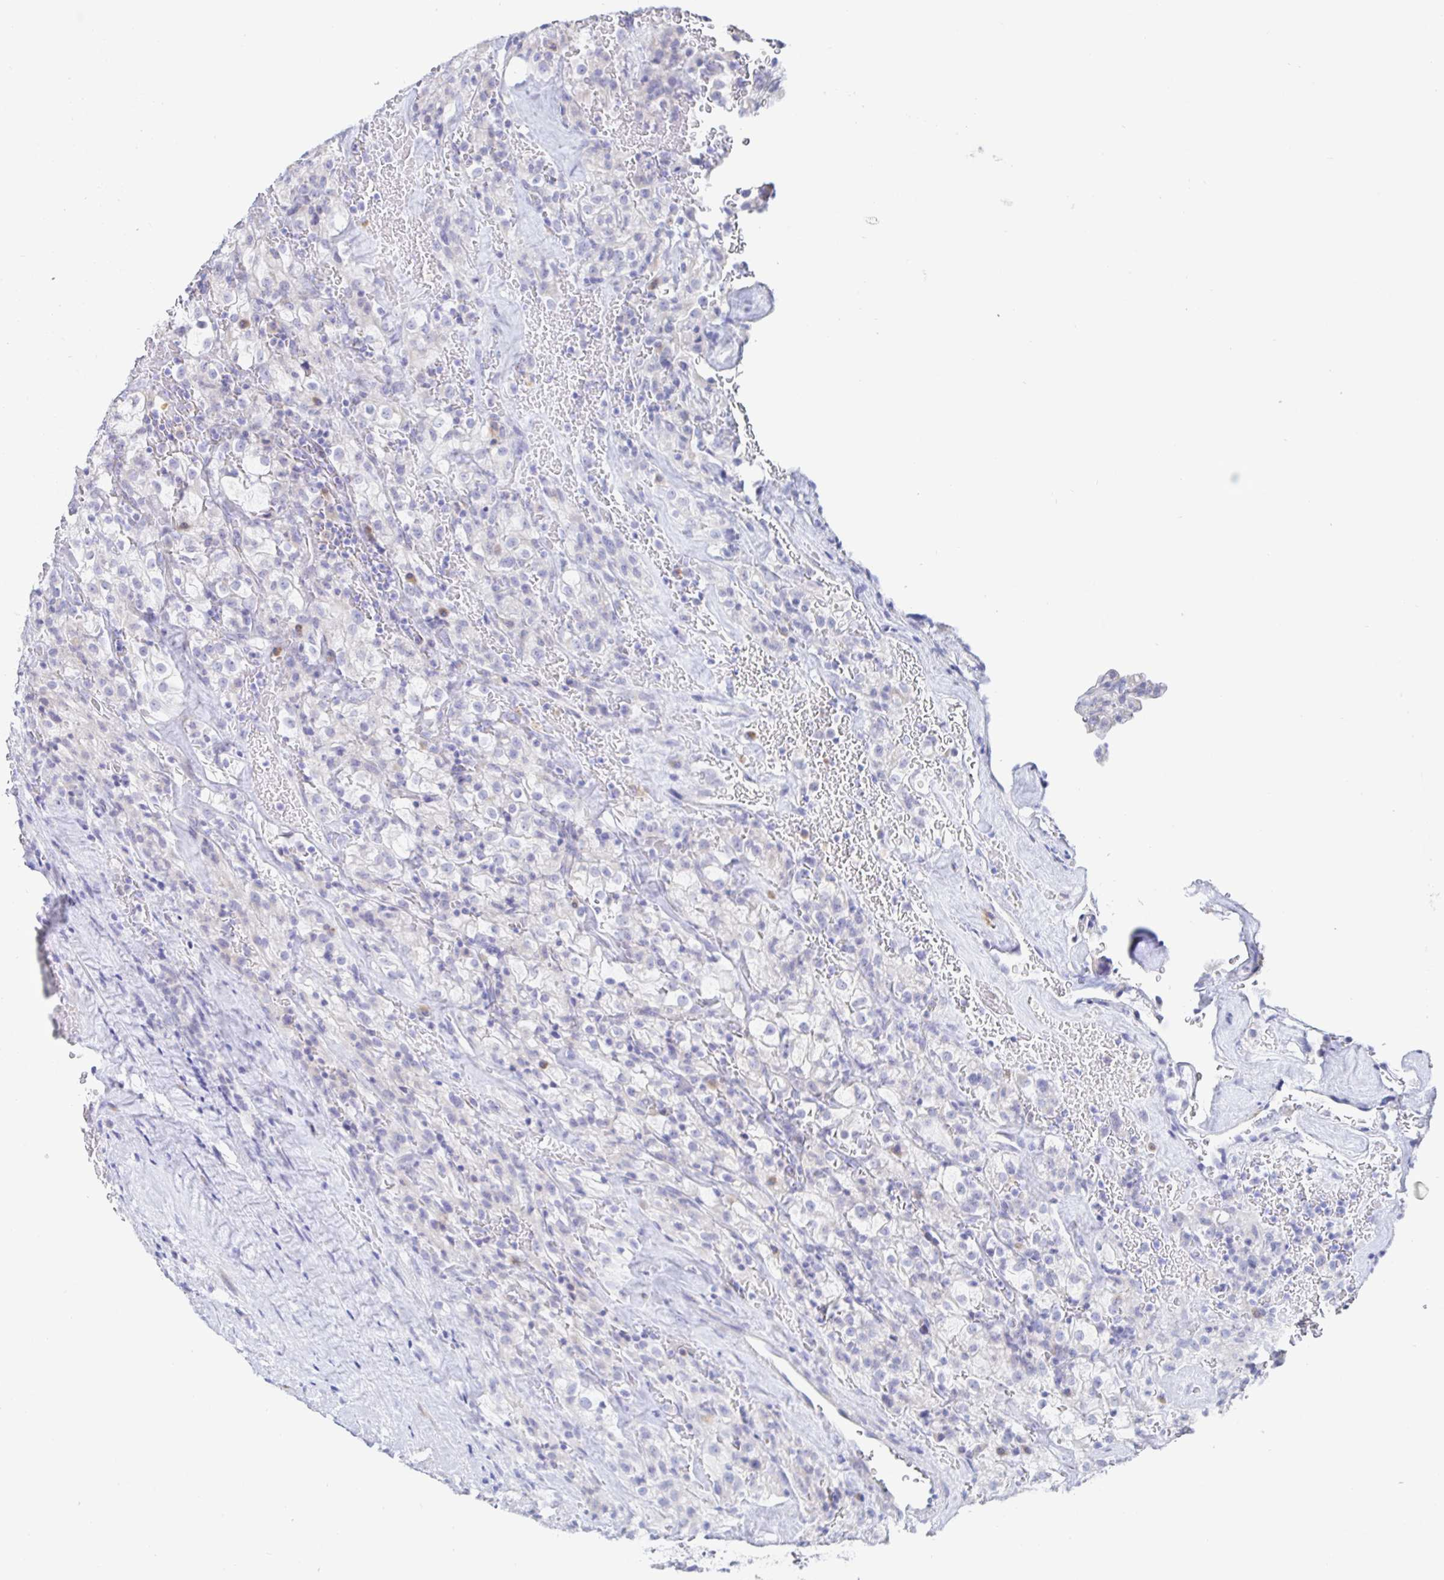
{"staining": {"intensity": "negative", "quantity": "none", "location": "none"}, "tissue": "renal cancer", "cell_type": "Tumor cells", "image_type": "cancer", "snomed": [{"axis": "morphology", "description": "Adenocarcinoma, NOS"}, {"axis": "topography", "description": "Kidney"}], "caption": "Immunohistochemistry (IHC) micrograph of human renal adenocarcinoma stained for a protein (brown), which exhibits no positivity in tumor cells.", "gene": "SIAH3", "patient": {"sex": "female", "age": 74}}